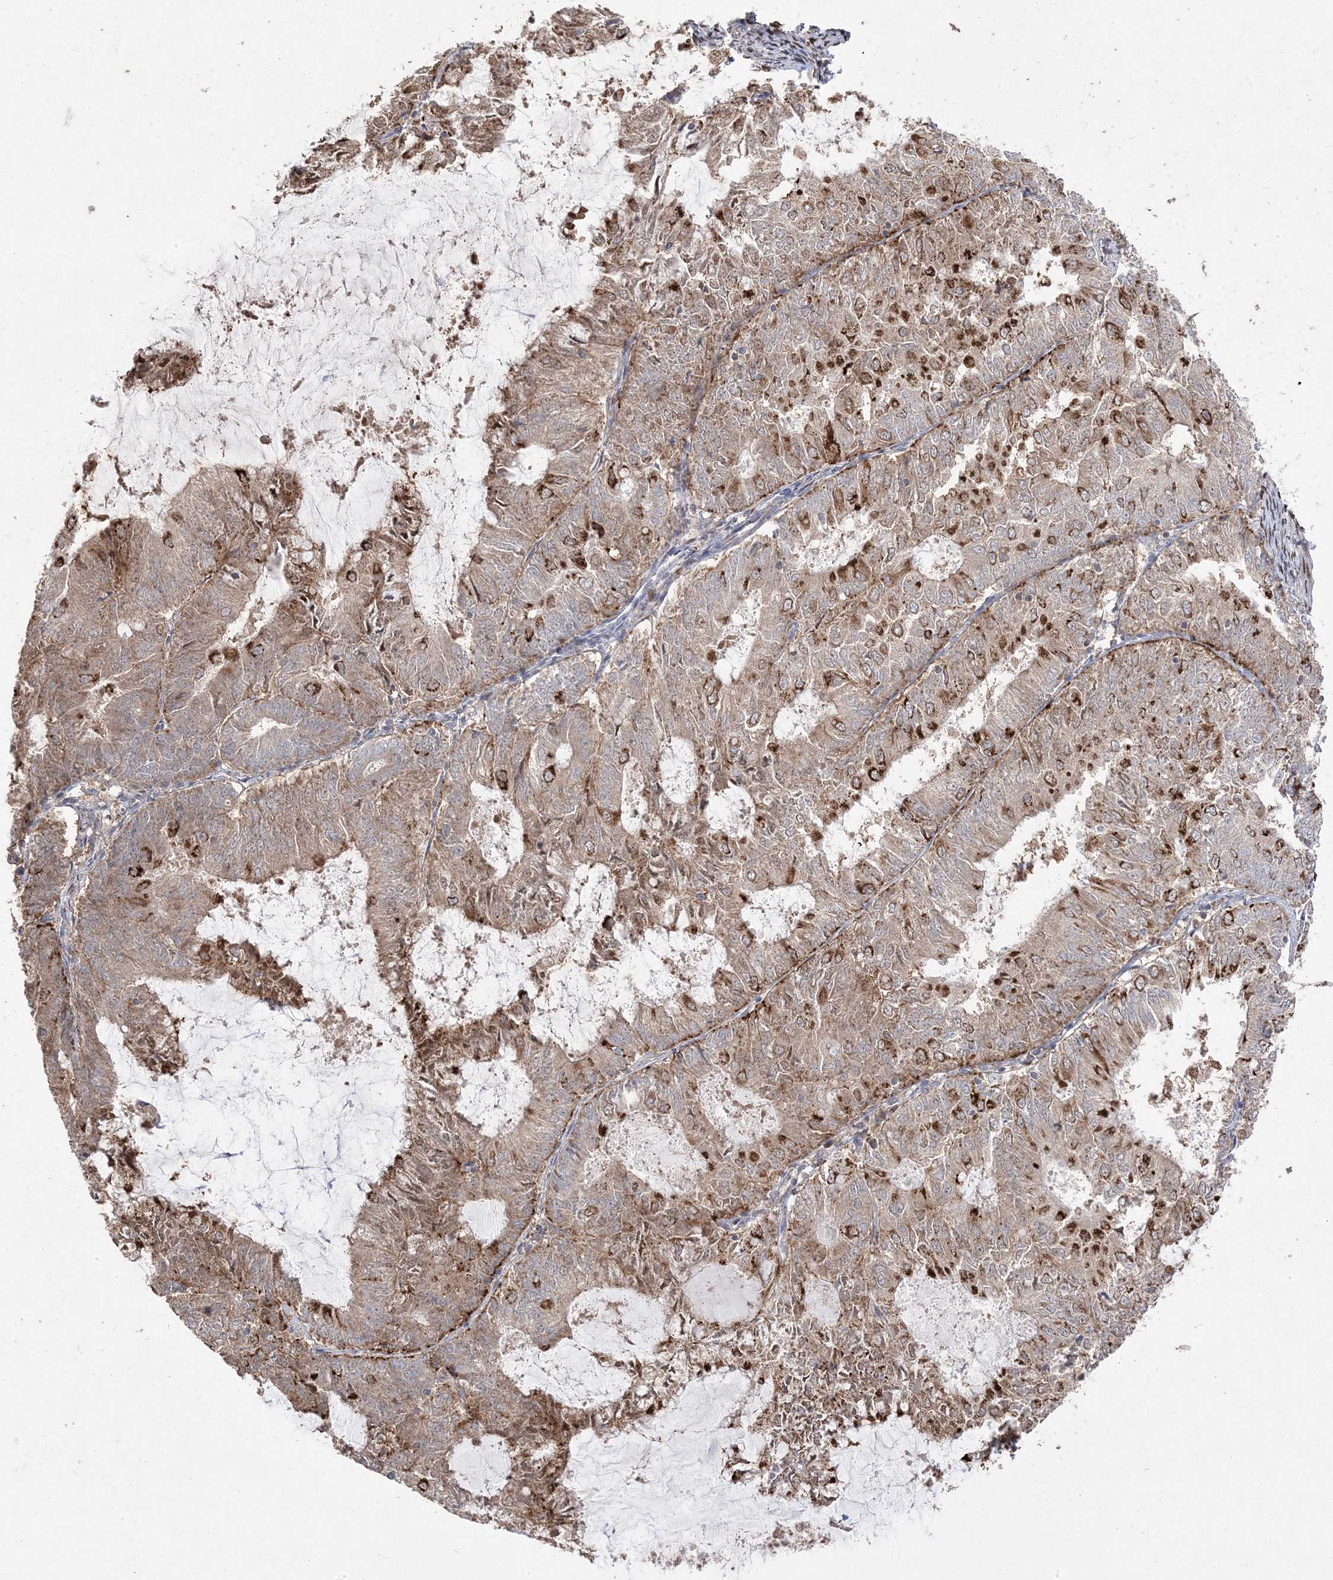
{"staining": {"intensity": "moderate", "quantity": ">75%", "location": "cytoplasmic/membranous"}, "tissue": "endometrial cancer", "cell_type": "Tumor cells", "image_type": "cancer", "snomed": [{"axis": "morphology", "description": "Adenocarcinoma, NOS"}, {"axis": "topography", "description": "Endometrium"}], "caption": "Protein expression analysis of human adenocarcinoma (endometrial) reveals moderate cytoplasmic/membranous staining in approximately >75% of tumor cells.", "gene": "PPOX", "patient": {"sex": "female", "age": 57}}